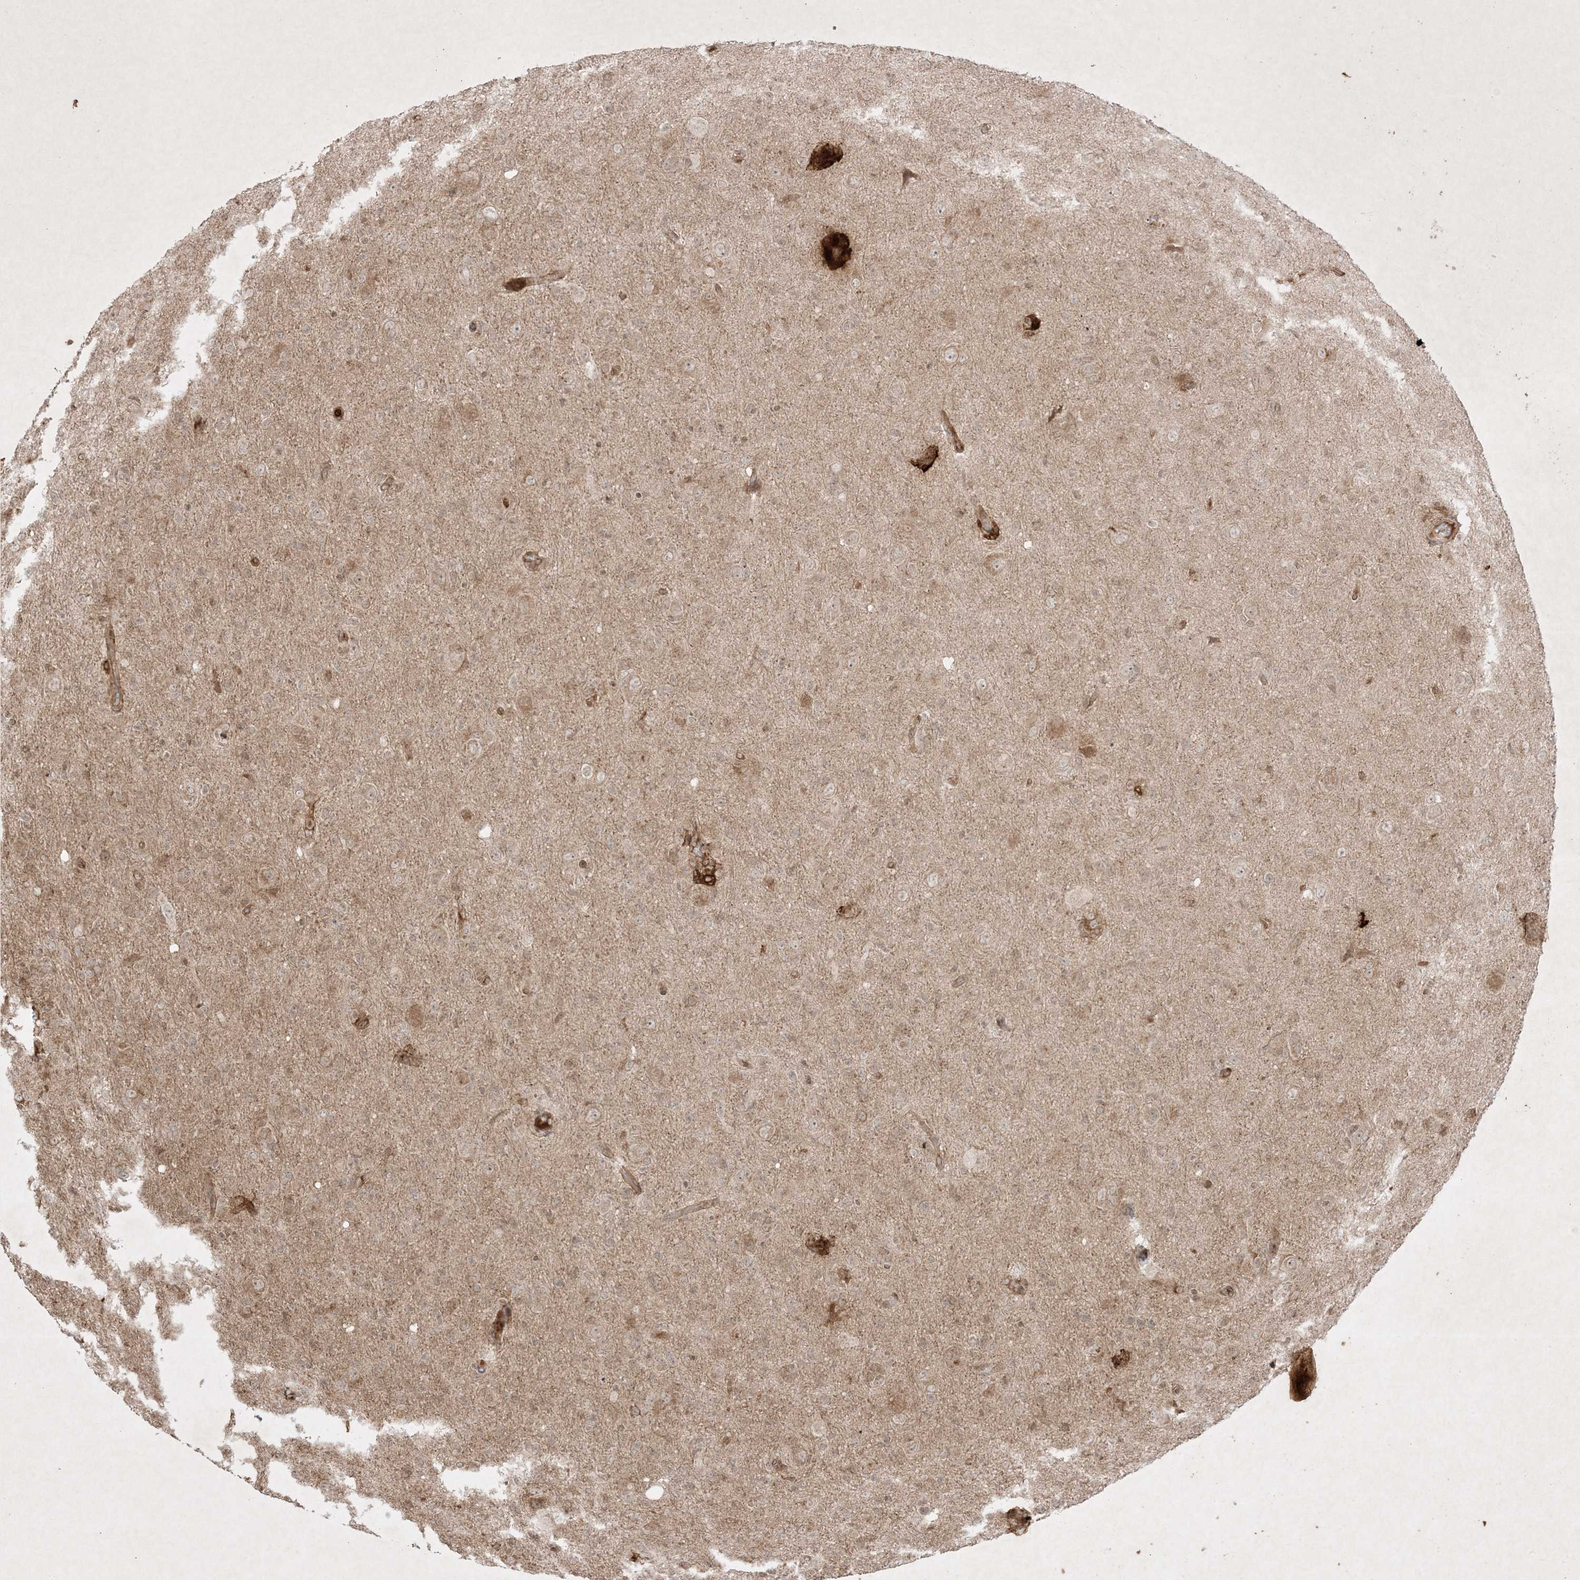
{"staining": {"intensity": "negative", "quantity": "none", "location": "none"}, "tissue": "glioma", "cell_type": "Tumor cells", "image_type": "cancer", "snomed": [{"axis": "morphology", "description": "Glioma, malignant, High grade"}, {"axis": "topography", "description": "Brain"}], "caption": "The immunohistochemistry (IHC) micrograph has no significant staining in tumor cells of malignant glioma (high-grade) tissue.", "gene": "PTK6", "patient": {"sex": "female", "age": 57}}